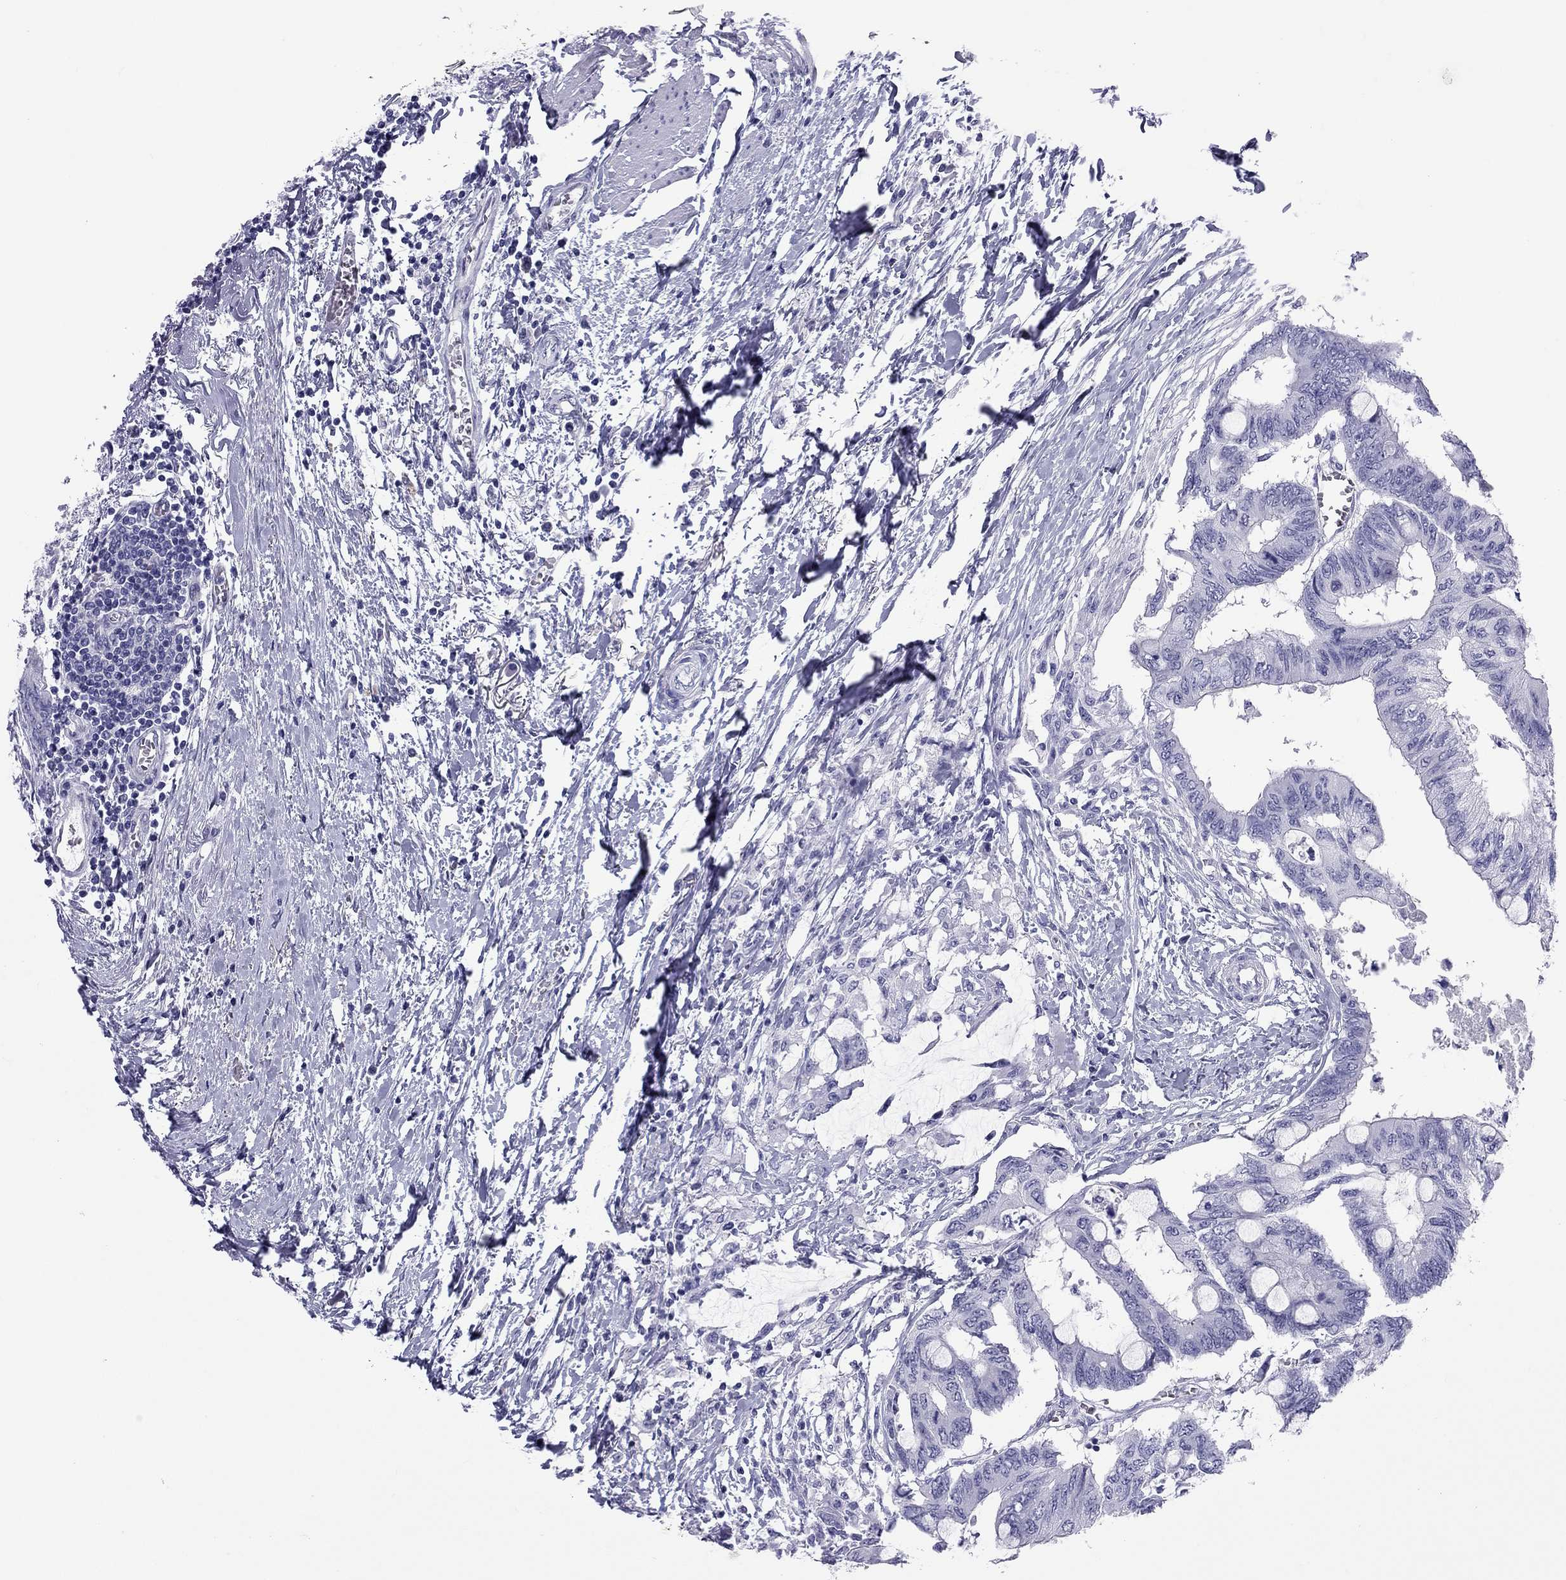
{"staining": {"intensity": "negative", "quantity": "none", "location": "none"}, "tissue": "colorectal cancer", "cell_type": "Tumor cells", "image_type": "cancer", "snomed": [{"axis": "morphology", "description": "Normal tissue, NOS"}, {"axis": "morphology", "description": "Adenocarcinoma, NOS"}, {"axis": "topography", "description": "Rectum"}, {"axis": "topography", "description": "Peripheral nerve tissue"}], "caption": "Immunohistochemical staining of colorectal adenocarcinoma displays no significant staining in tumor cells.", "gene": "FSCN3", "patient": {"sex": "male", "age": 92}}